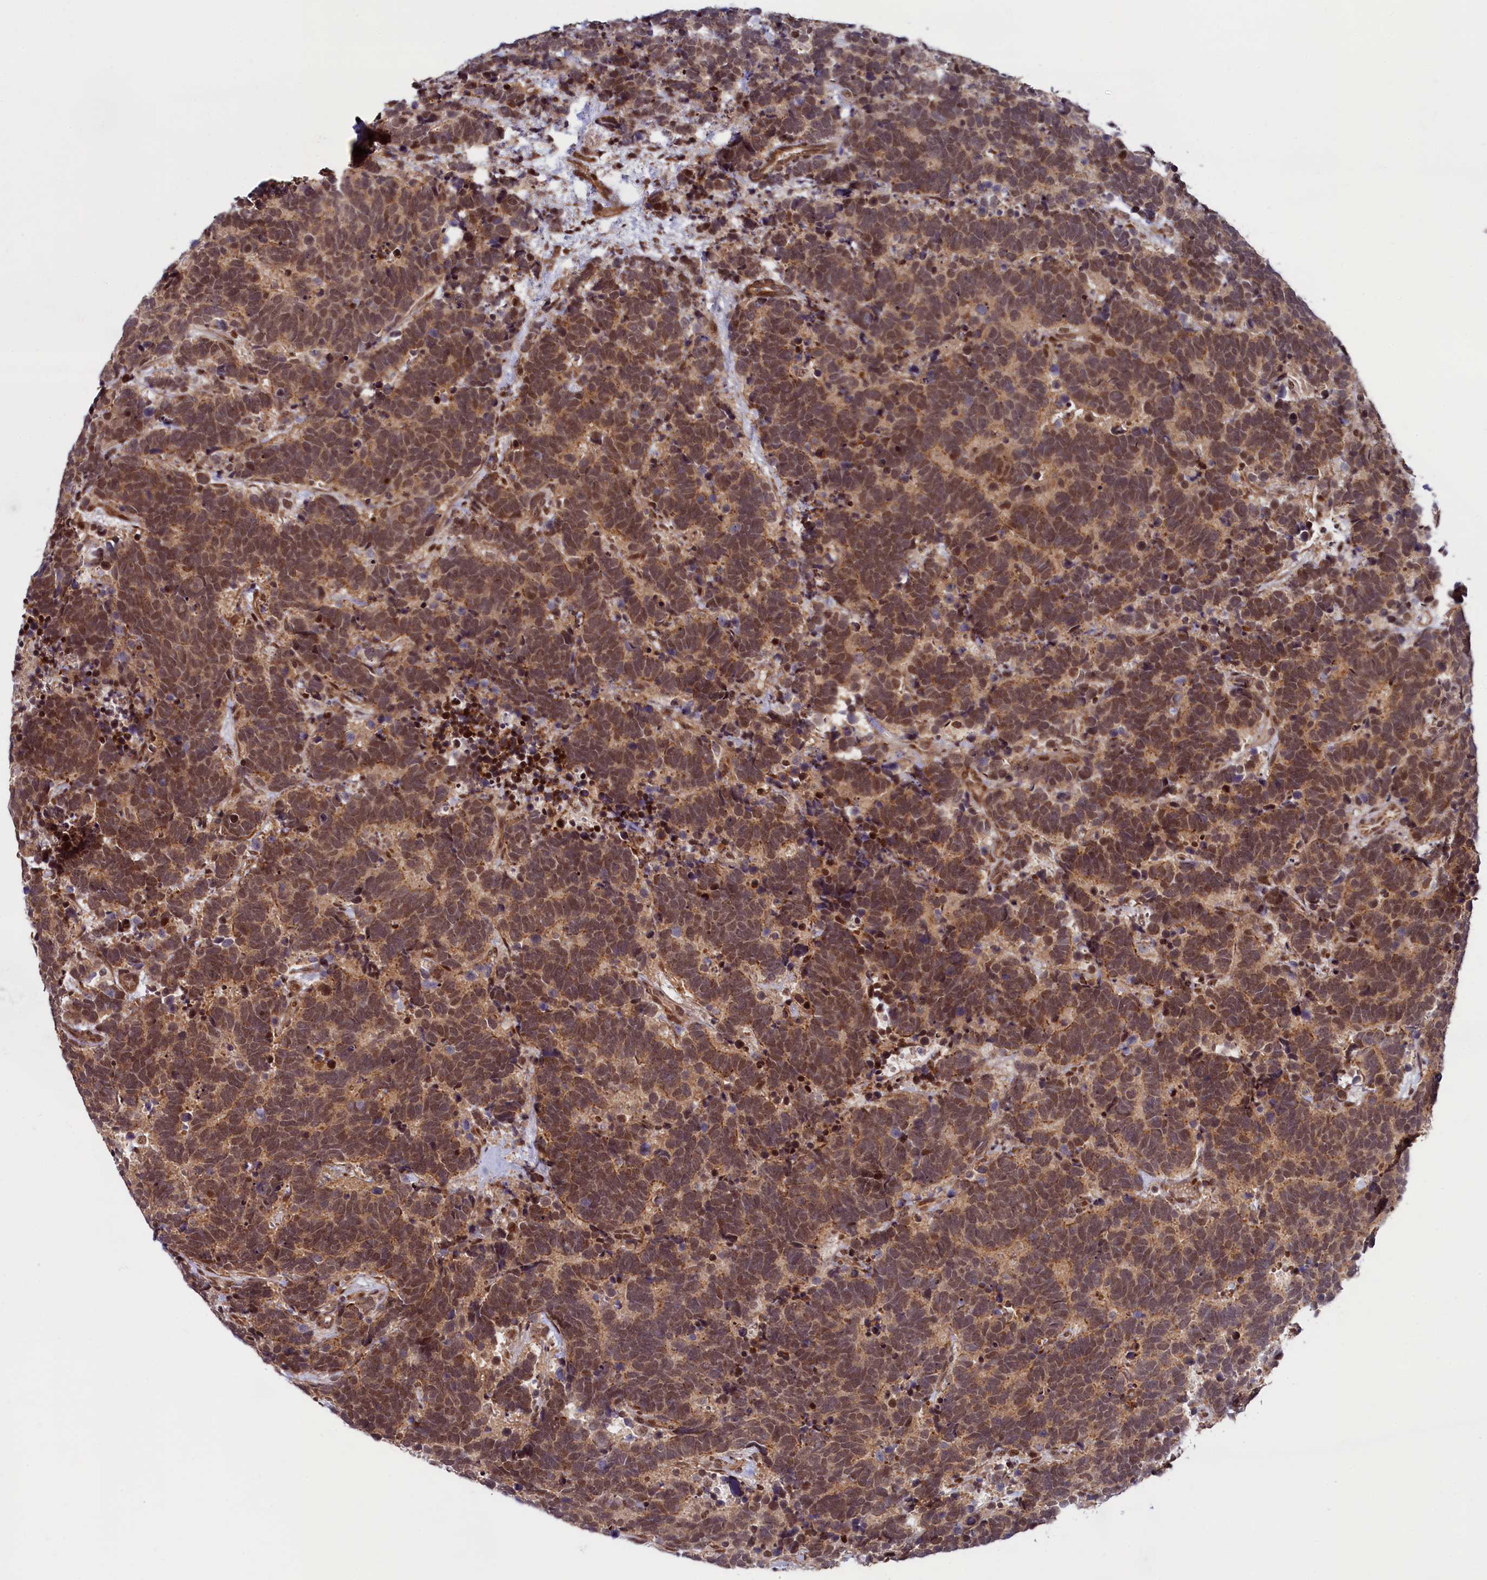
{"staining": {"intensity": "moderate", "quantity": ">75%", "location": "nuclear"}, "tissue": "carcinoid", "cell_type": "Tumor cells", "image_type": "cancer", "snomed": [{"axis": "morphology", "description": "Carcinoma, NOS"}, {"axis": "morphology", "description": "Carcinoid, malignant, NOS"}, {"axis": "topography", "description": "Urinary bladder"}], "caption": "Human carcinoid stained with a brown dye displays moderate nuclear positive expression in approximately >75% of tumor cells.", "gene": "LEO1", "patient": {"sex": "male", "age": 57}}